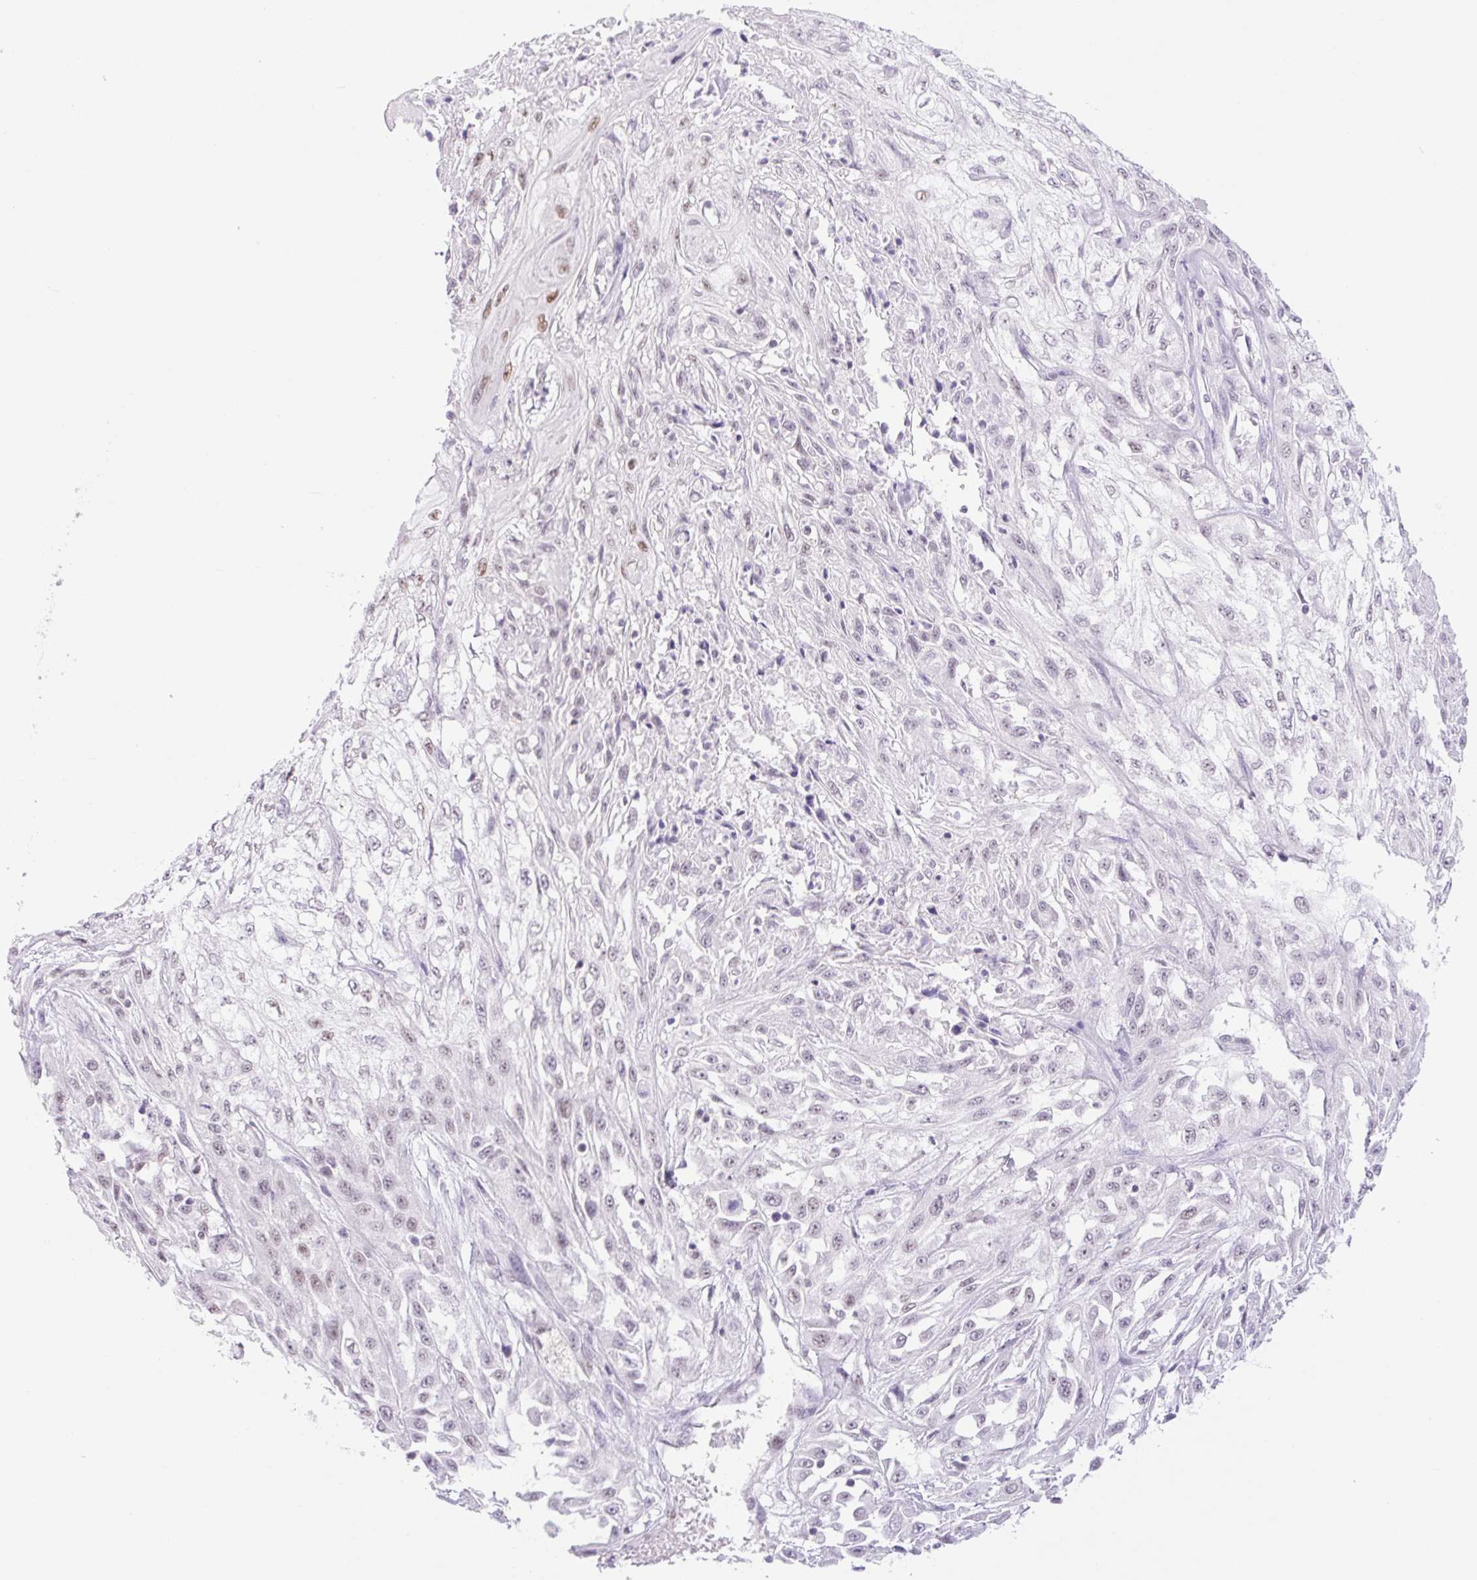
{"staining": {"intensity": "negative", "quantity": "none", "location": "none"}, "tissue": "skin cancer", "cell_type": "Tumor cells", "image_type": "cancer", "snomed": [{"axis": "morphology", "description": "Squamous cell carcinoma, NOS"}, {"axis": "morphology", "description": "Squamous cell carcinoma, metastatic, NOS"}, {"axis": "topography", "description": "Skin"}, {"axis": "topography", "description": "Lymph node"}], "caption": "Immunohistochemistry (IHC) micrograph of skin cancer stained for a protein (brown), which displays no positivity in tumor cells. The staining is performed using DAB brown chromogen with nuclei counter-stained in using hematoxylin.", "gene": "TLE3", "patient": {"sex": "male", "age": 75}}